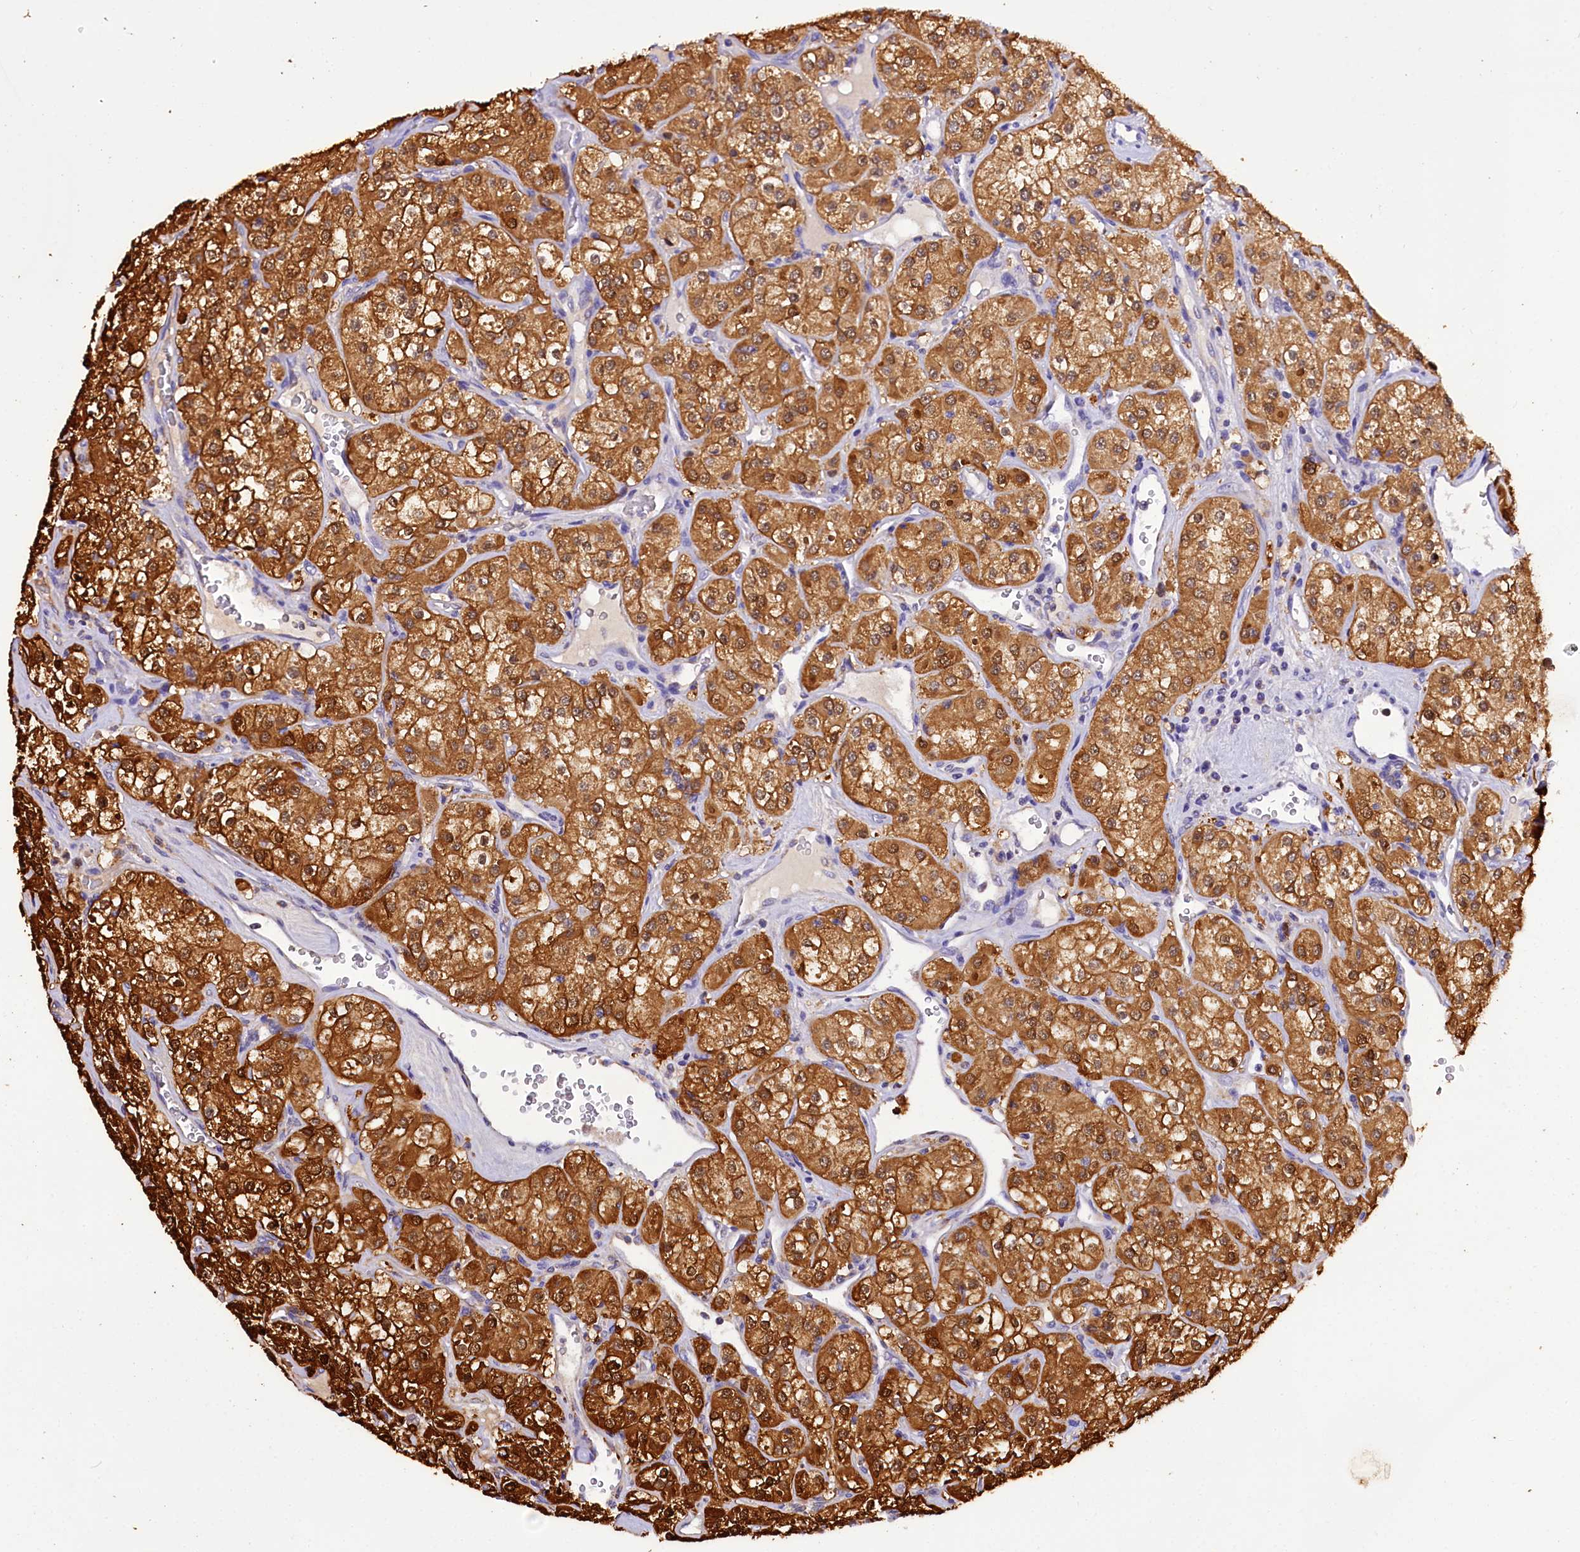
{"staining": {"intensity": "moderate", "quantity": ">75%", "location": "cytoplasmic/membranous"}, "tissue": "renal cancer", "cell_type": "Tumor cells", "image_type": "cancer", "snomed": [{"axis": "morphology", "description": "Adenocarcinoma, NOS"}, {"axis": "topography", "description": "Kidney"}], "caption": "This micrograph demonstrates immunohistochemistry (IHC) staining of adenocarcinoma (renal), with medium moderate cytoplasmic/membranous positivity in about >75% of tumor cells.", "gene": "TASOR2", "patient": {"sex": "male", "age": 77}}